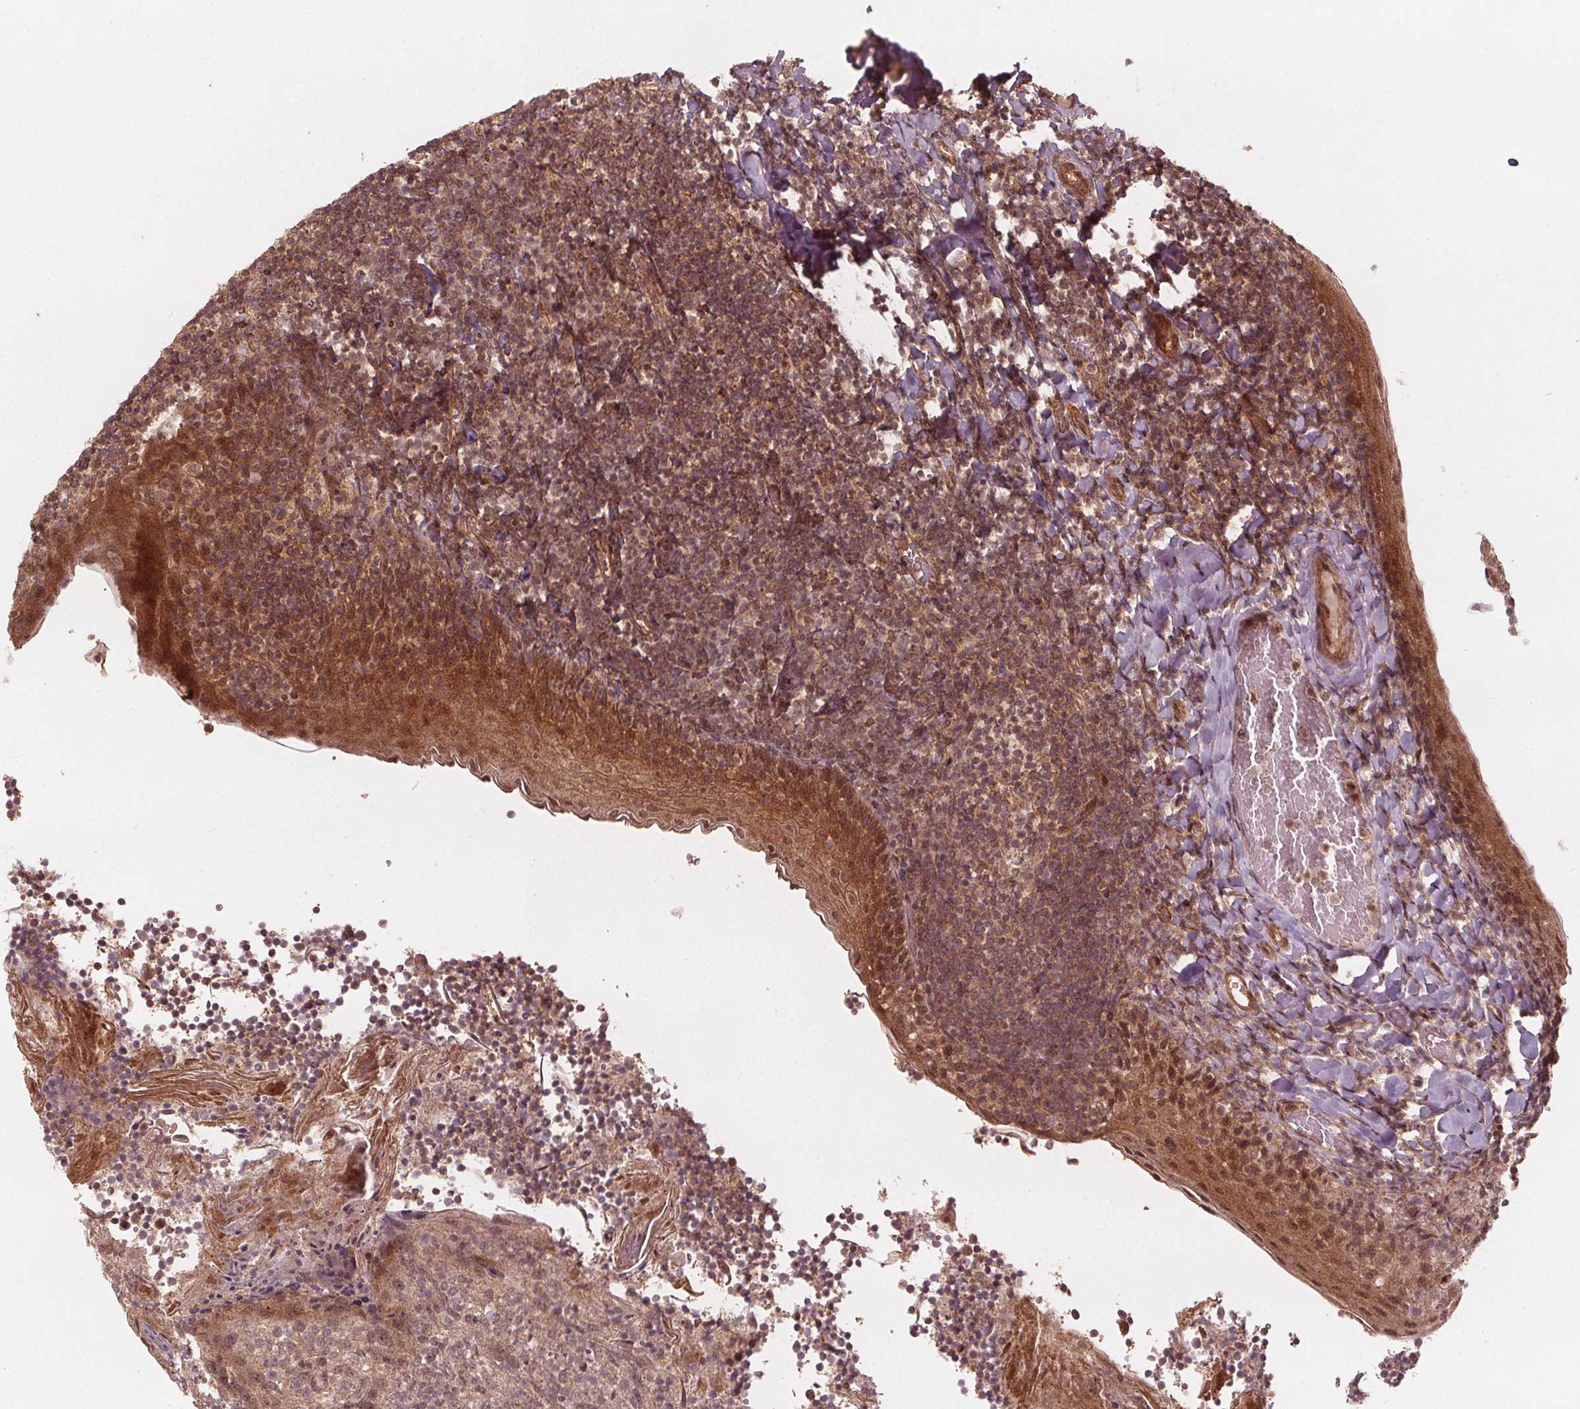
{"staining": {"intensity": "moderate", "quantity": ">75%", "location": "cytoplasmic/membranous"}, "tissue": "tonsil", "cell_type": "Germinal center cells", "image_type": "normal", "snomed": [{"axis": "morphology", "description": "Normal tissue, NOS"}, {"axis": "topography", "description": "Tonsil"}], "caption": "Protein analysis of unremarkable tonsil displays moderate cytoplasmic/membranous staining in about >75% of germinal center cells.", "gene": "PPP1CB", "patient": {"sex": "female", "age": 10}}